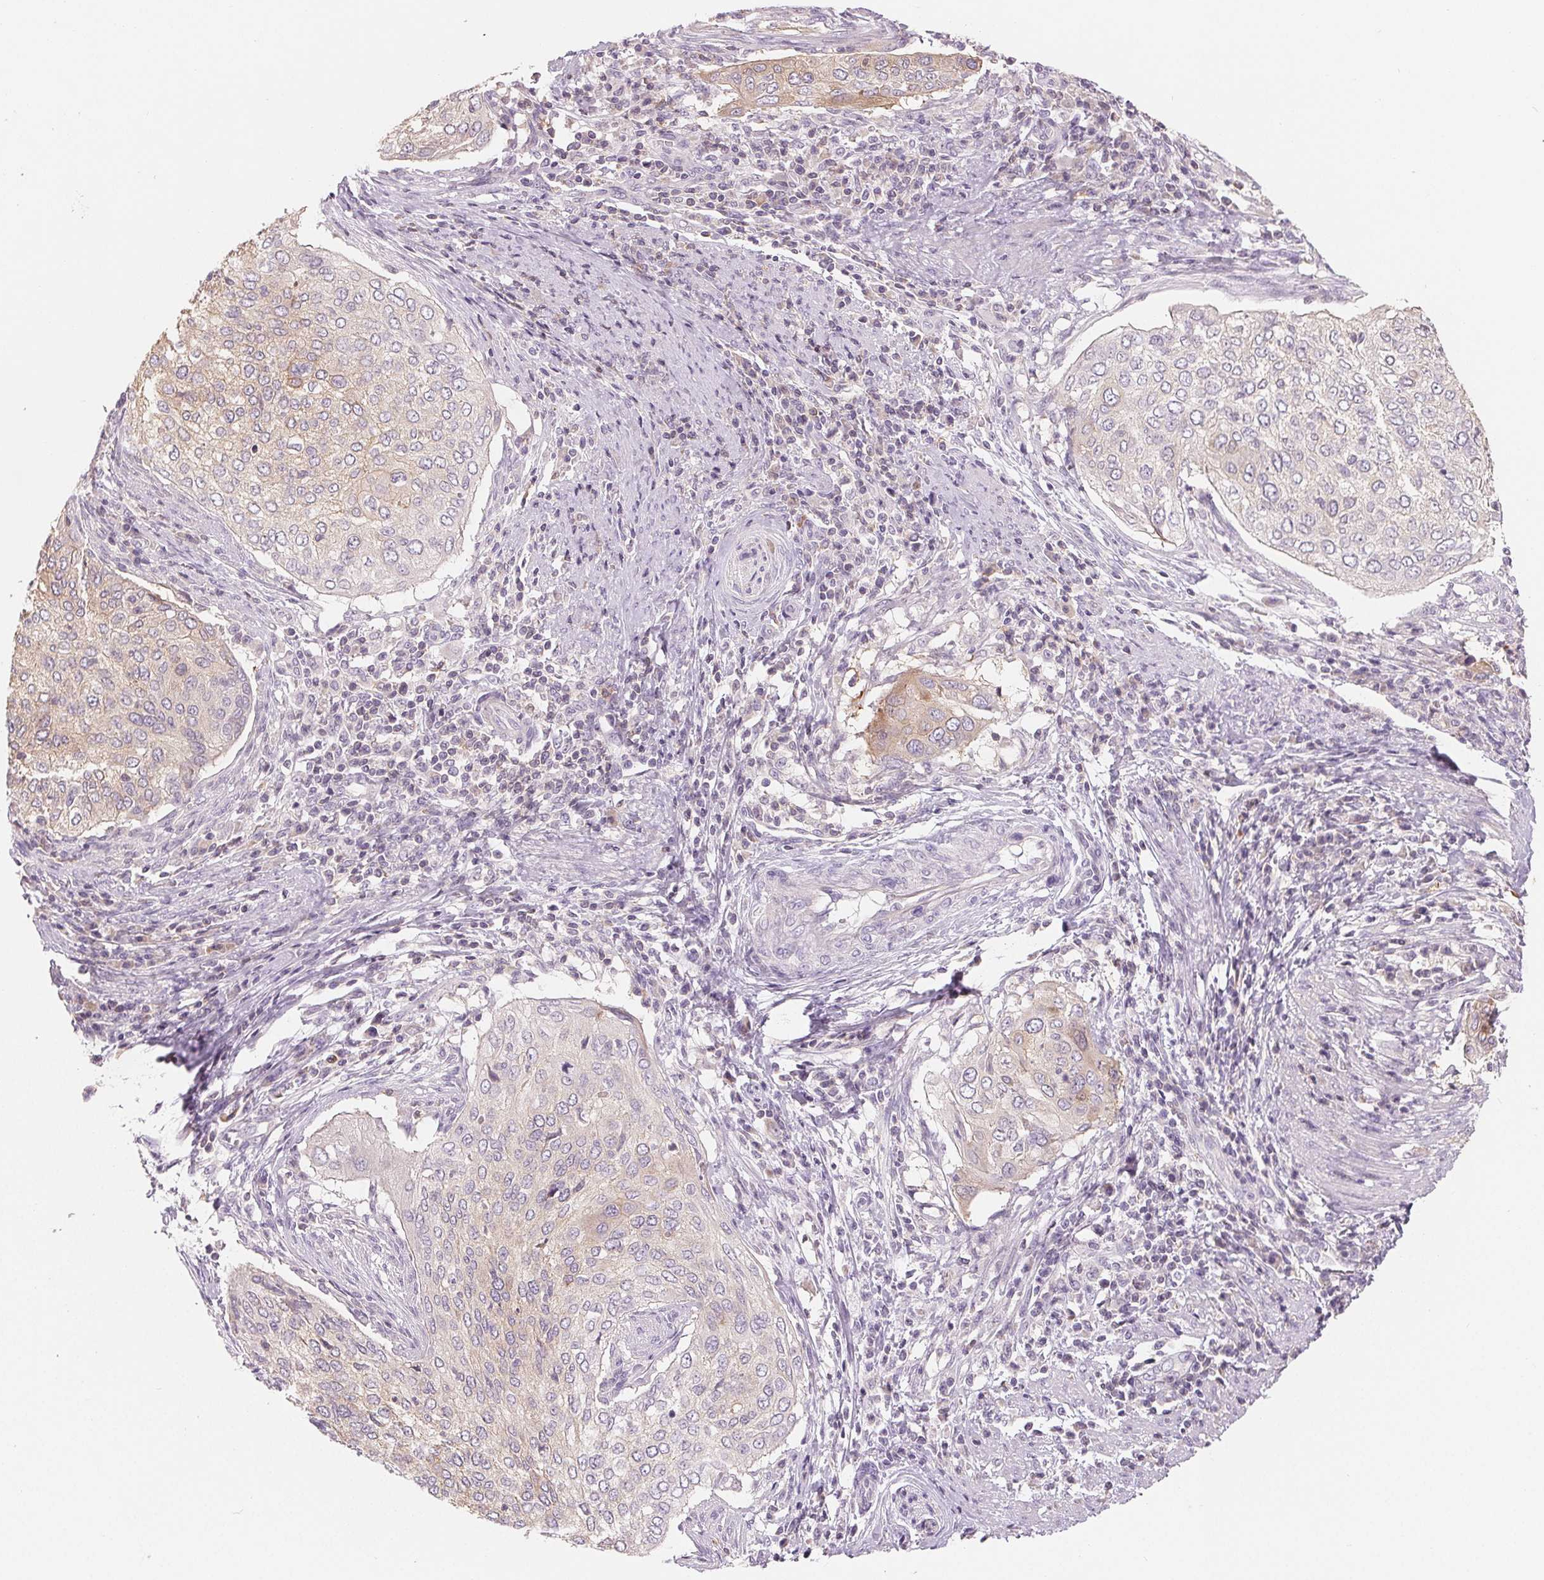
{"staining": {"intensity": "weak", "quantity": "25%-75%", "location": "cytoplasmic/membranous"}, "tissue": "cervical cancer", "cell_type": "Tumor cells", "image_type": "cancer", "snomed": [{"axis": "morphology", "description": "Squamous cell carcinoma, NOS"}, {"axis": "topography", "description": "Cervix"}], "caption": "Brown immunohistochemical staining in cervical squamous cell carcinoma displays weak cytoplasmic/membranous expression in about 25%-75% of tumor cells.", "gene": "VTCN1", "patient": {"sex": "female", "age": 38}}